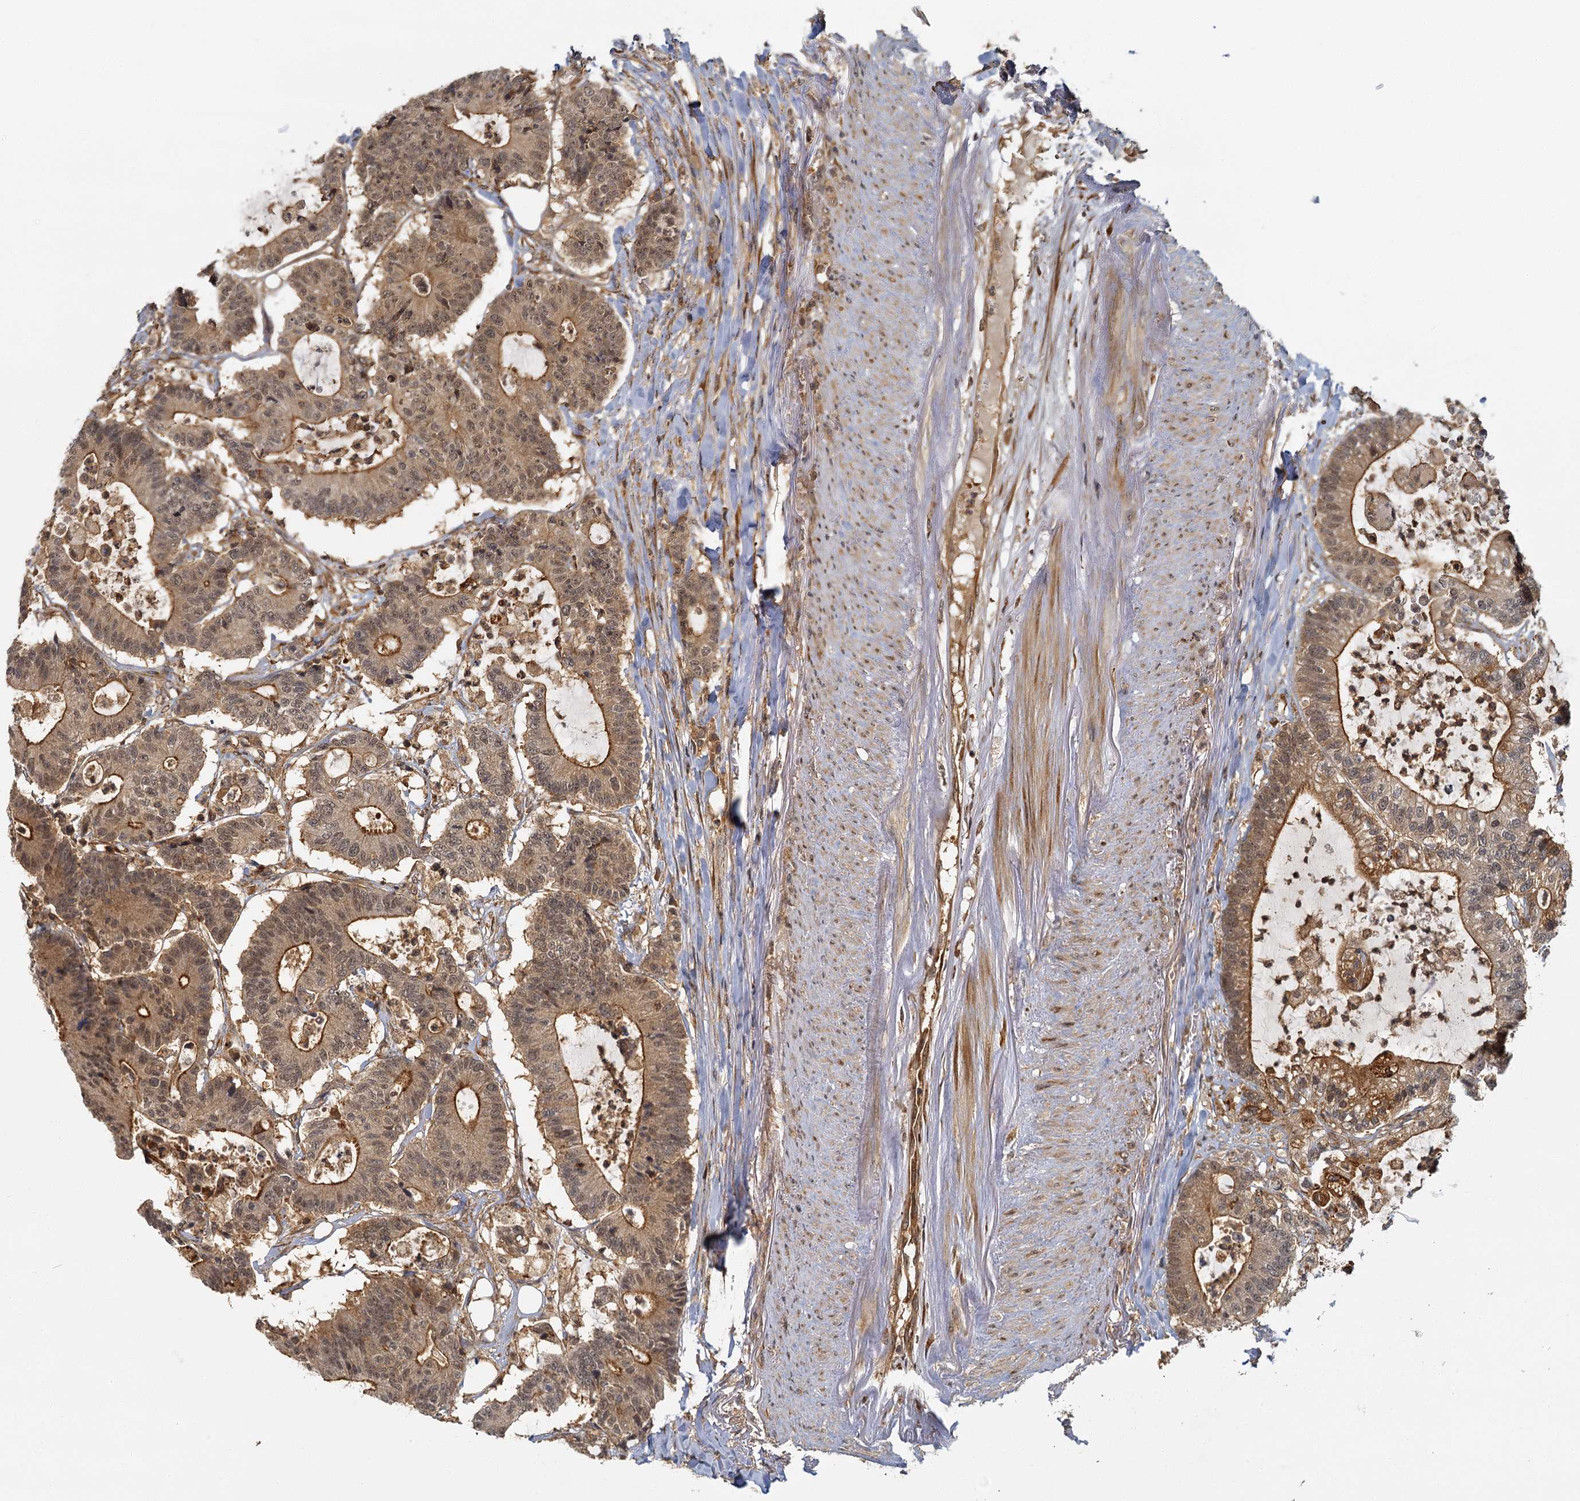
{"staining": {"intensity": "moderate", "quantity": ">75%", "location": "cytoplasmic/membranous,nuclear"}, "tissue": "colorectal cancer", "cell_type": "Tumor cells", "image_type": "cancer", "snomed": [{"axis": "morphology", "description": "Adenocarcinoma, NOS"}, {"axis": "topography", "description": "Colon"}], "caption": "An image of human adenocarcinoma (colorectal) stained for a protein displays moderate cytoplasmic/membranous and nuclear brown staining in tumor cells. Nuclei are stained in blue.", "gene": "ZNF549", "patient": {"sex": "female", "age": 84}}